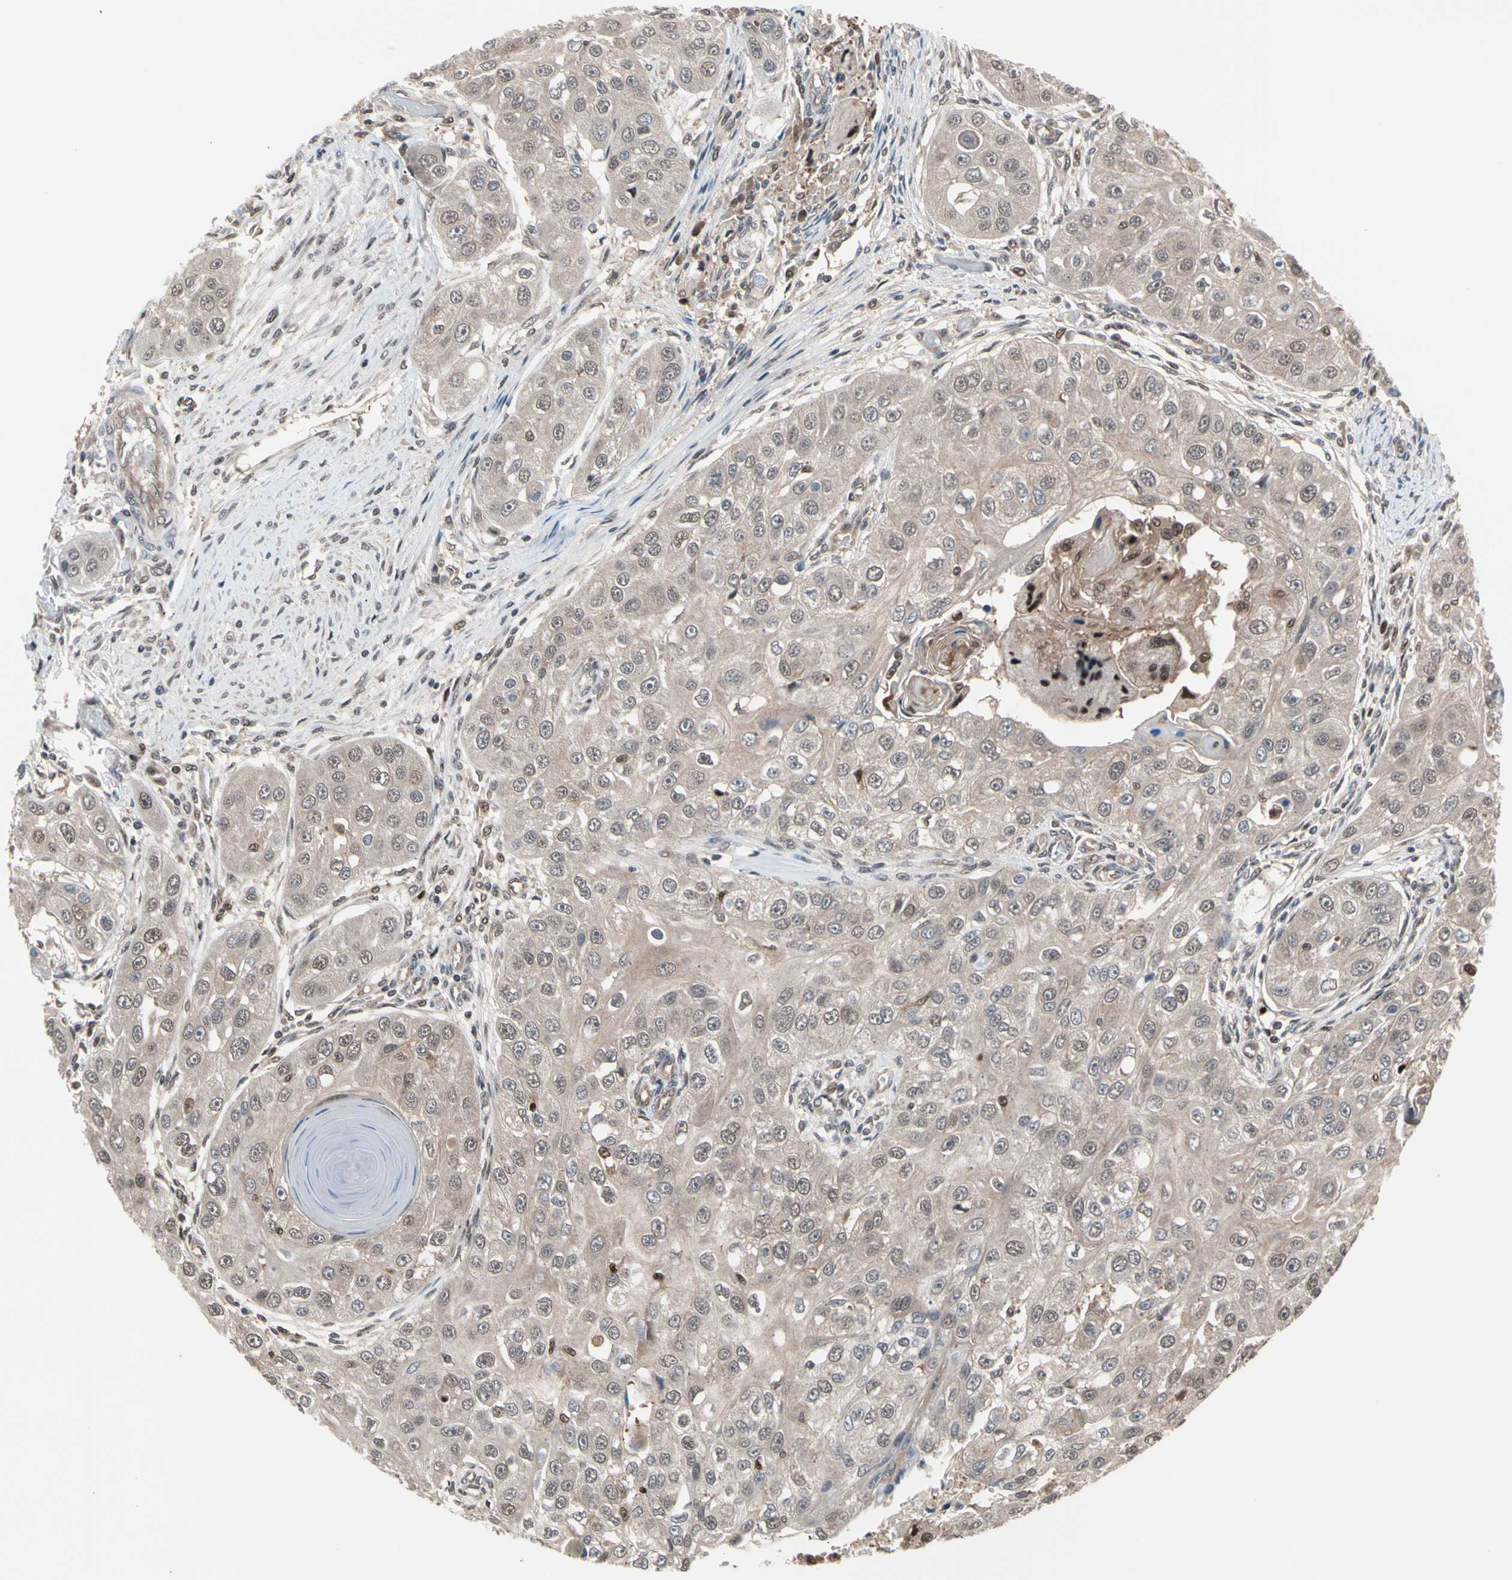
{"staining": {"intensity": "weak", "quantity": ">75%", "location": "cytoplasmic/membranous"}, "tissue": "head and neck cancer", "cell_type": "Tumor cells", "image_type": "cancer", "snomed": [{"axis": "morphology", "description": "Normal tissue, NOS"}, {"axis": "morphology", "description": "Squamous cell carcinoma, NOS"}, {"axis": "topography", "description": "Skeletal muscle"}, {"axis": "topography", "description": "Head-Neck"}], "caption": "Protein staining of head and neck cancer tissue displays weak cytoplasmic/membranous staining in about >75% of tumor cells.", "gene": "PSMA2", "patient": {"sex": "male", "age": 51}}